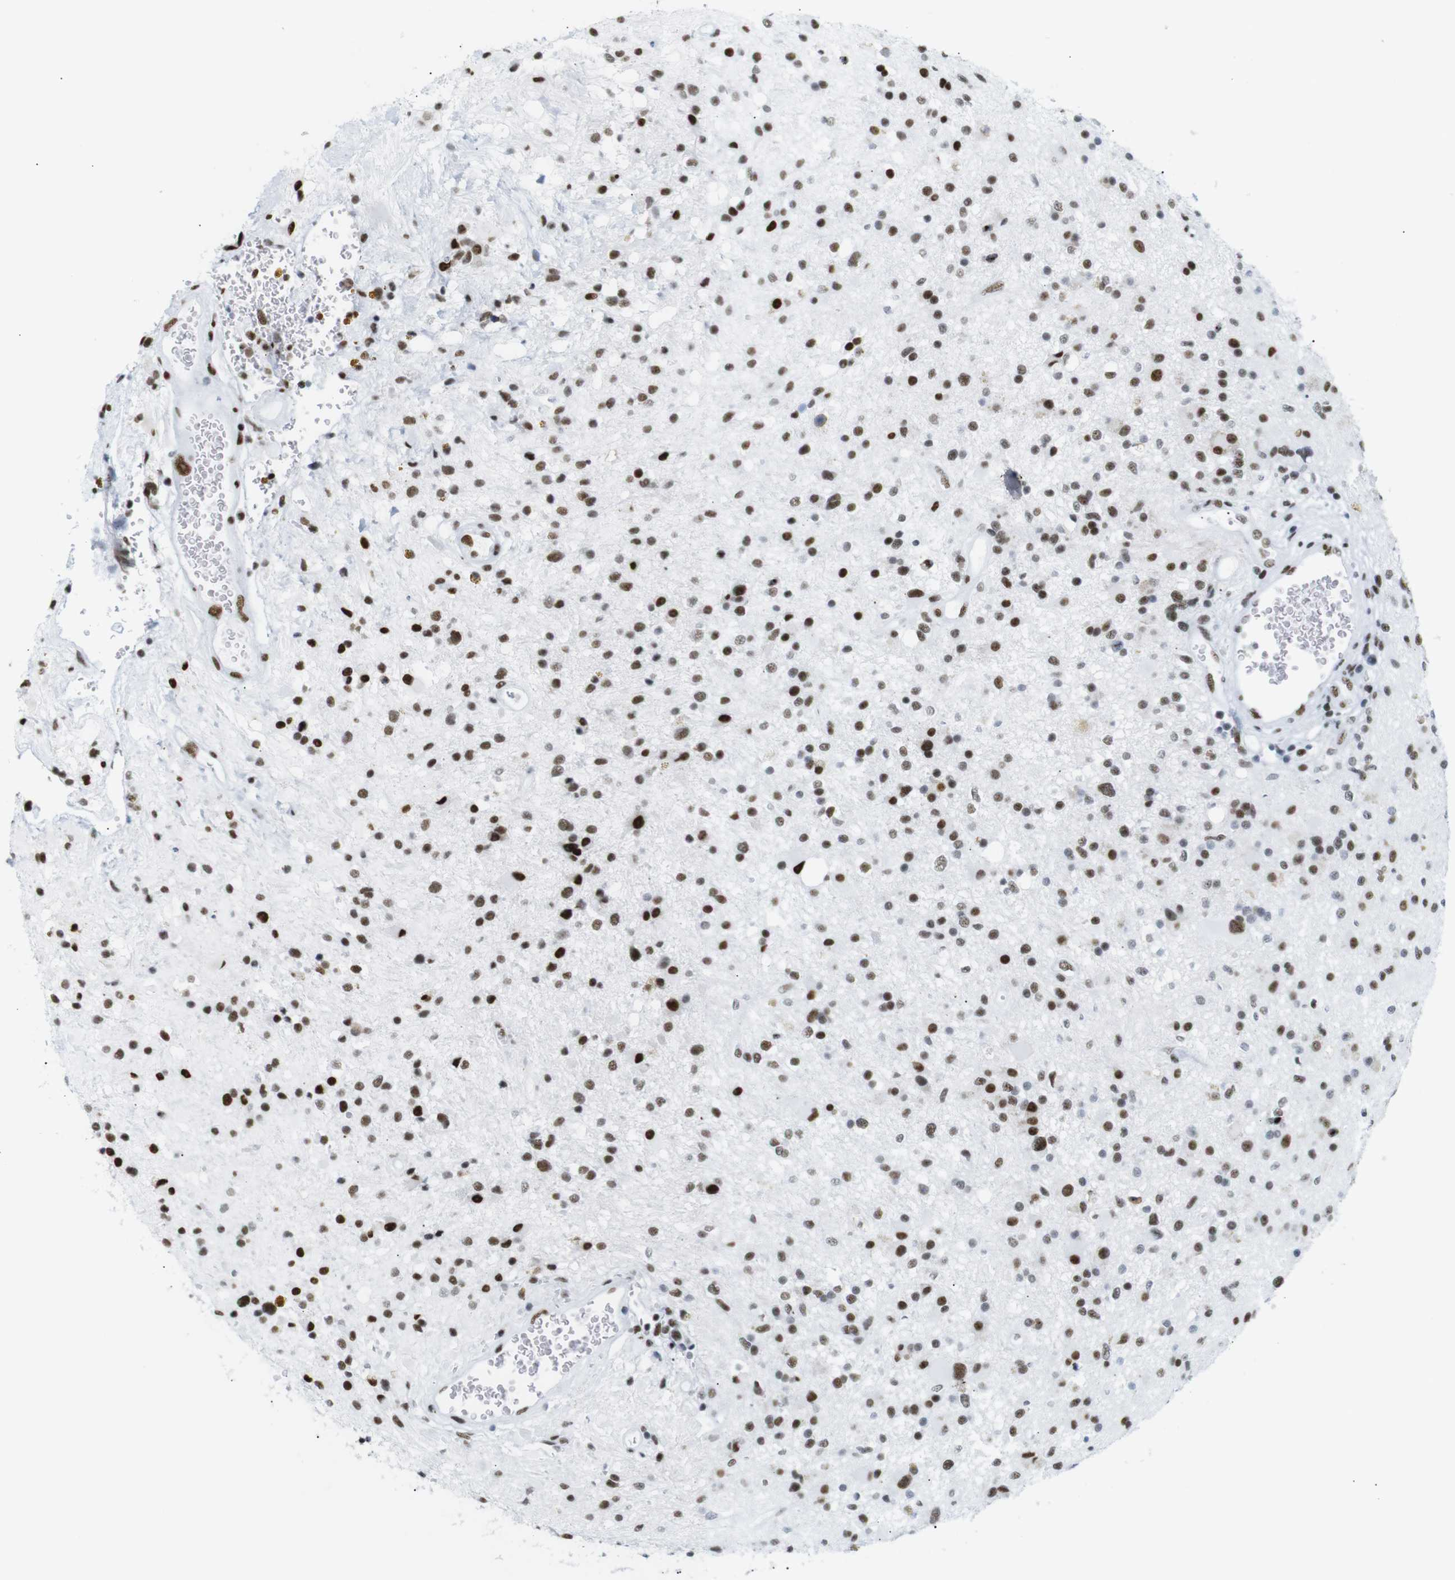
{"staining": {"intensity": "strong", "quantity": ">75%", "location": "nuclear"}, "tissue": "glioma", "cell_type": "Tumor cells", "image_type": "cancer", "snomed": [{"axis": "morphology", "description": "Glioma, malignant, High grade"}, {"axis": "topography", "description": "Brain"}], "caption": "Protein staining reveals strong nuclear staining in approximately >75% of tumor cells in malignant glioma (high-grade).", "gene": "TRA2B", "patient": {"sex": "male", "age": 33}}